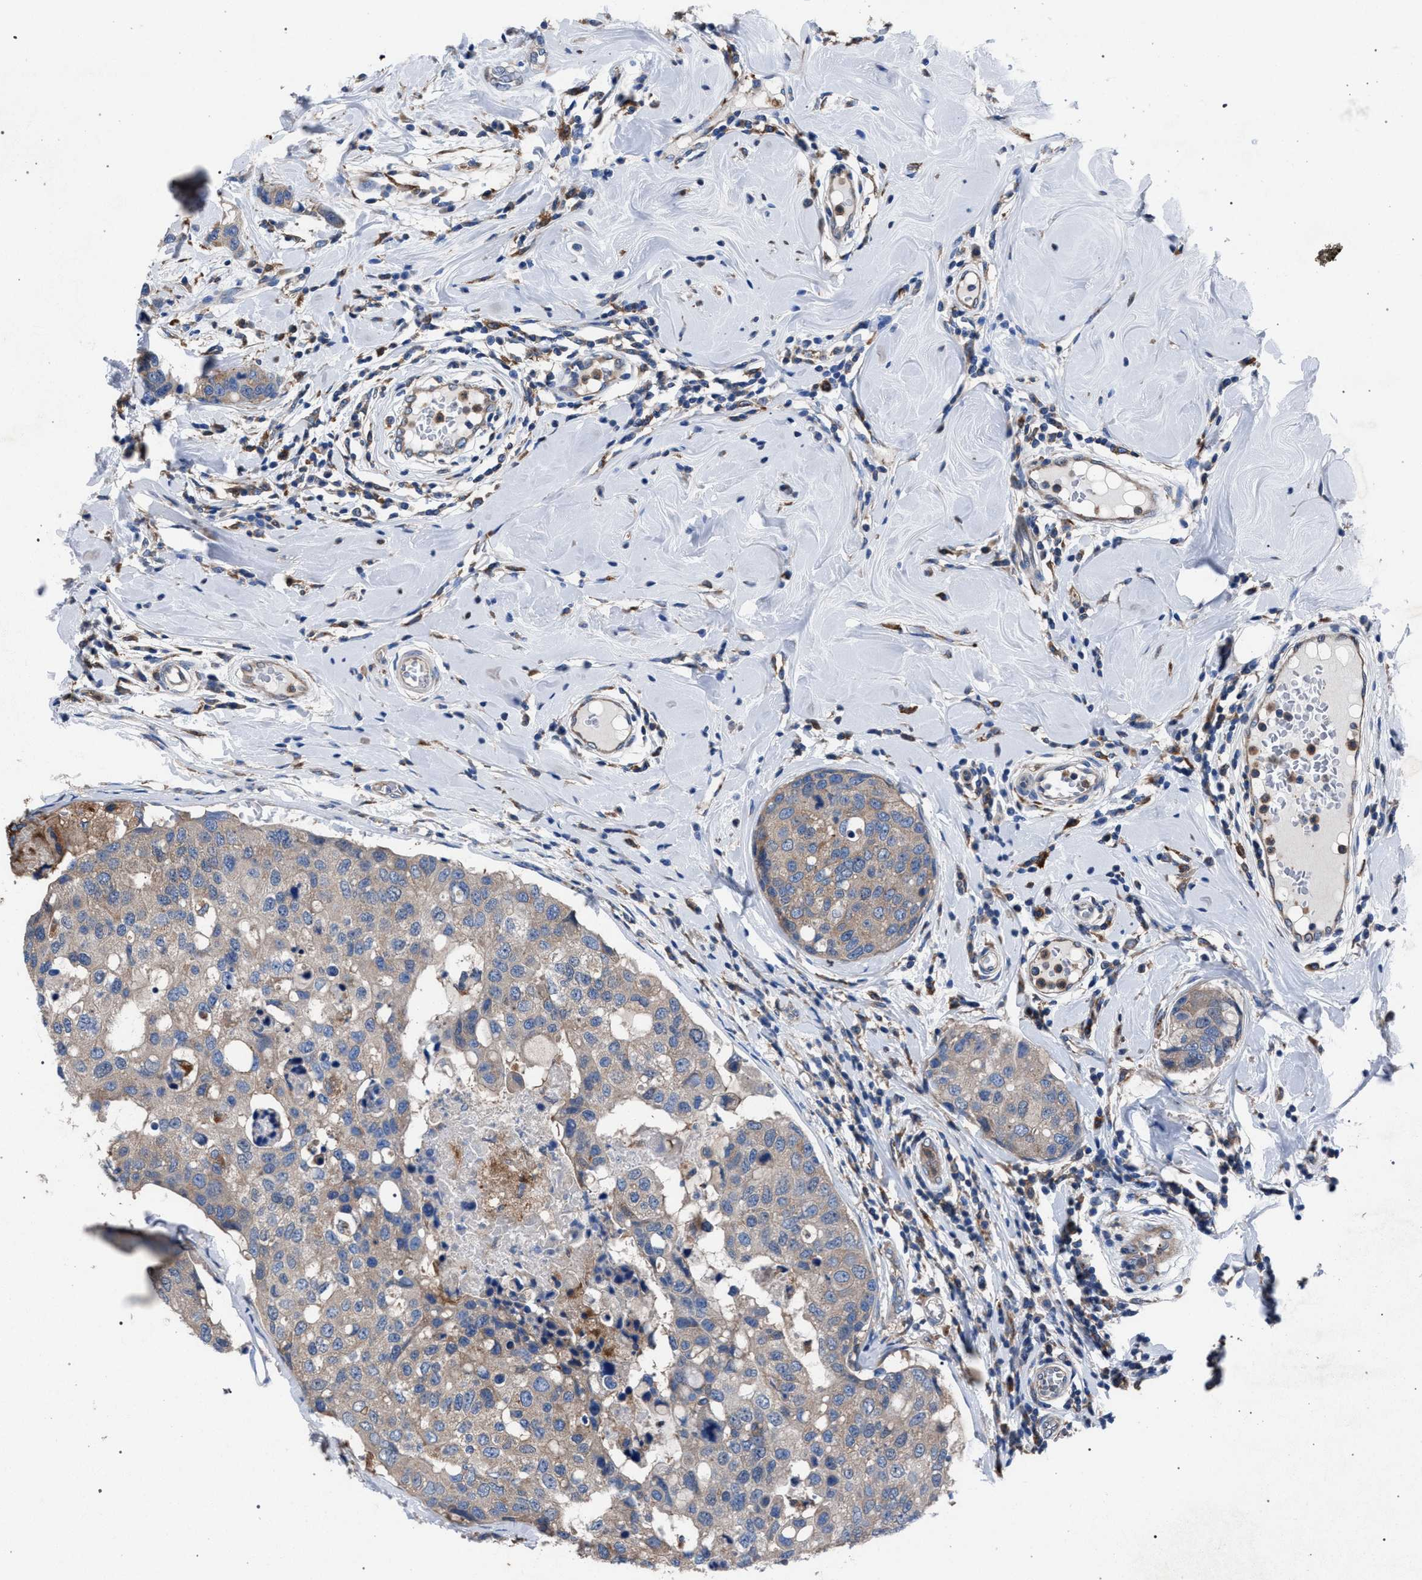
{"staining": {"intensity": "weak", "quantity": "25%-75%", "location": "cytoplasmic/membranous"}, "tissue": "breast cancer", "cell_type": "Tumor cells", "image_type": "cancer", "snomed": [{"axis": "morphology", "description": "Duct carcinoma"}, {"axis": "topography", "description": "Breast"}], "caption": "Protein staining exhibits weak cytoplasmic/membranous expression in approximately 25%-75% of tumor cells in breast invasive ductal carcinoma.", "gene": "ATP6V0A1", "patient": {"sex": "female", "age": 27}}